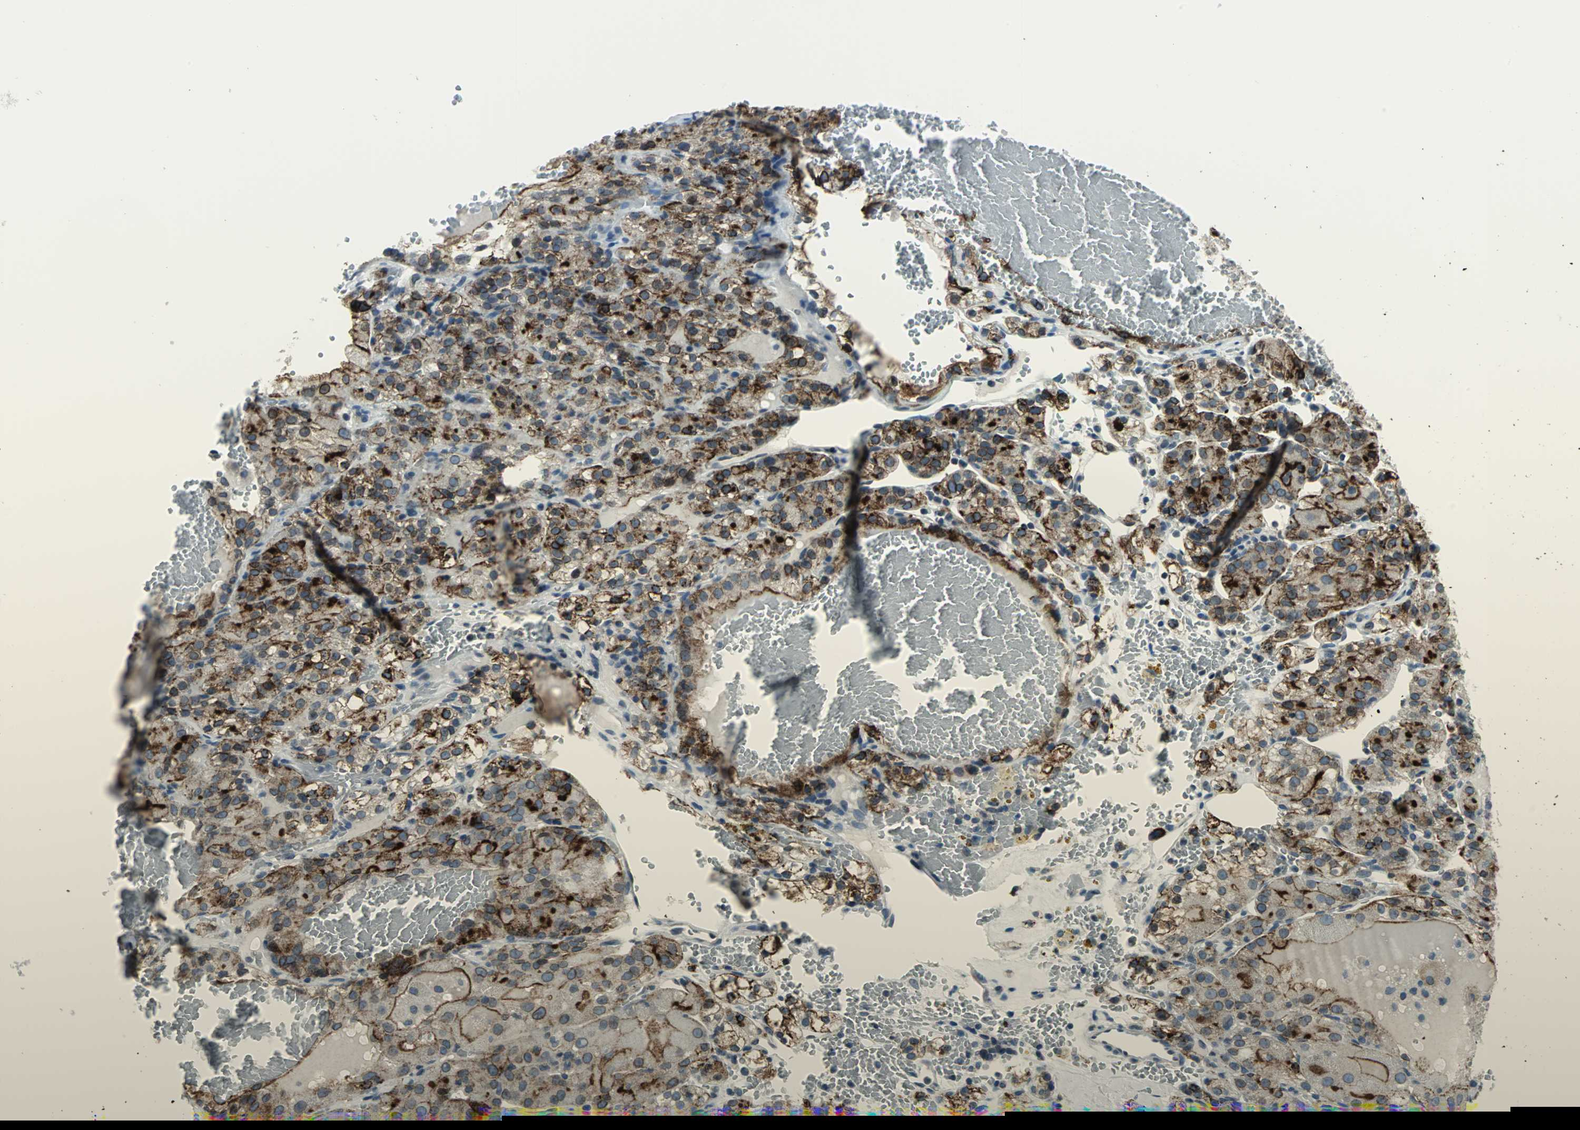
{"staining": {"intensity": "strong", "quantity": ">75%", "location": "cytoplasmic/membranous,nuclear"}, "tissue": "renal cancer", "cell_type": "Tumor cells", "image_type": "cancer", "snomed": [{"axis": "morphology", "description": "Normal tissue, NOS"}, {"axis": "morphology", "description": "Adenocarcinoma, NOS"}, {"axis": "topography", "description": "Kidney"}], "caption": "Approximately >75% of tumor cells in renal adenocarcinoma show strong cytoplasmic/membranous and nuclear protein expression as visualized by brown immunohistochemical staining.", "gene": "SNUPN", "patient": {"sex": "male", "age": 61}}